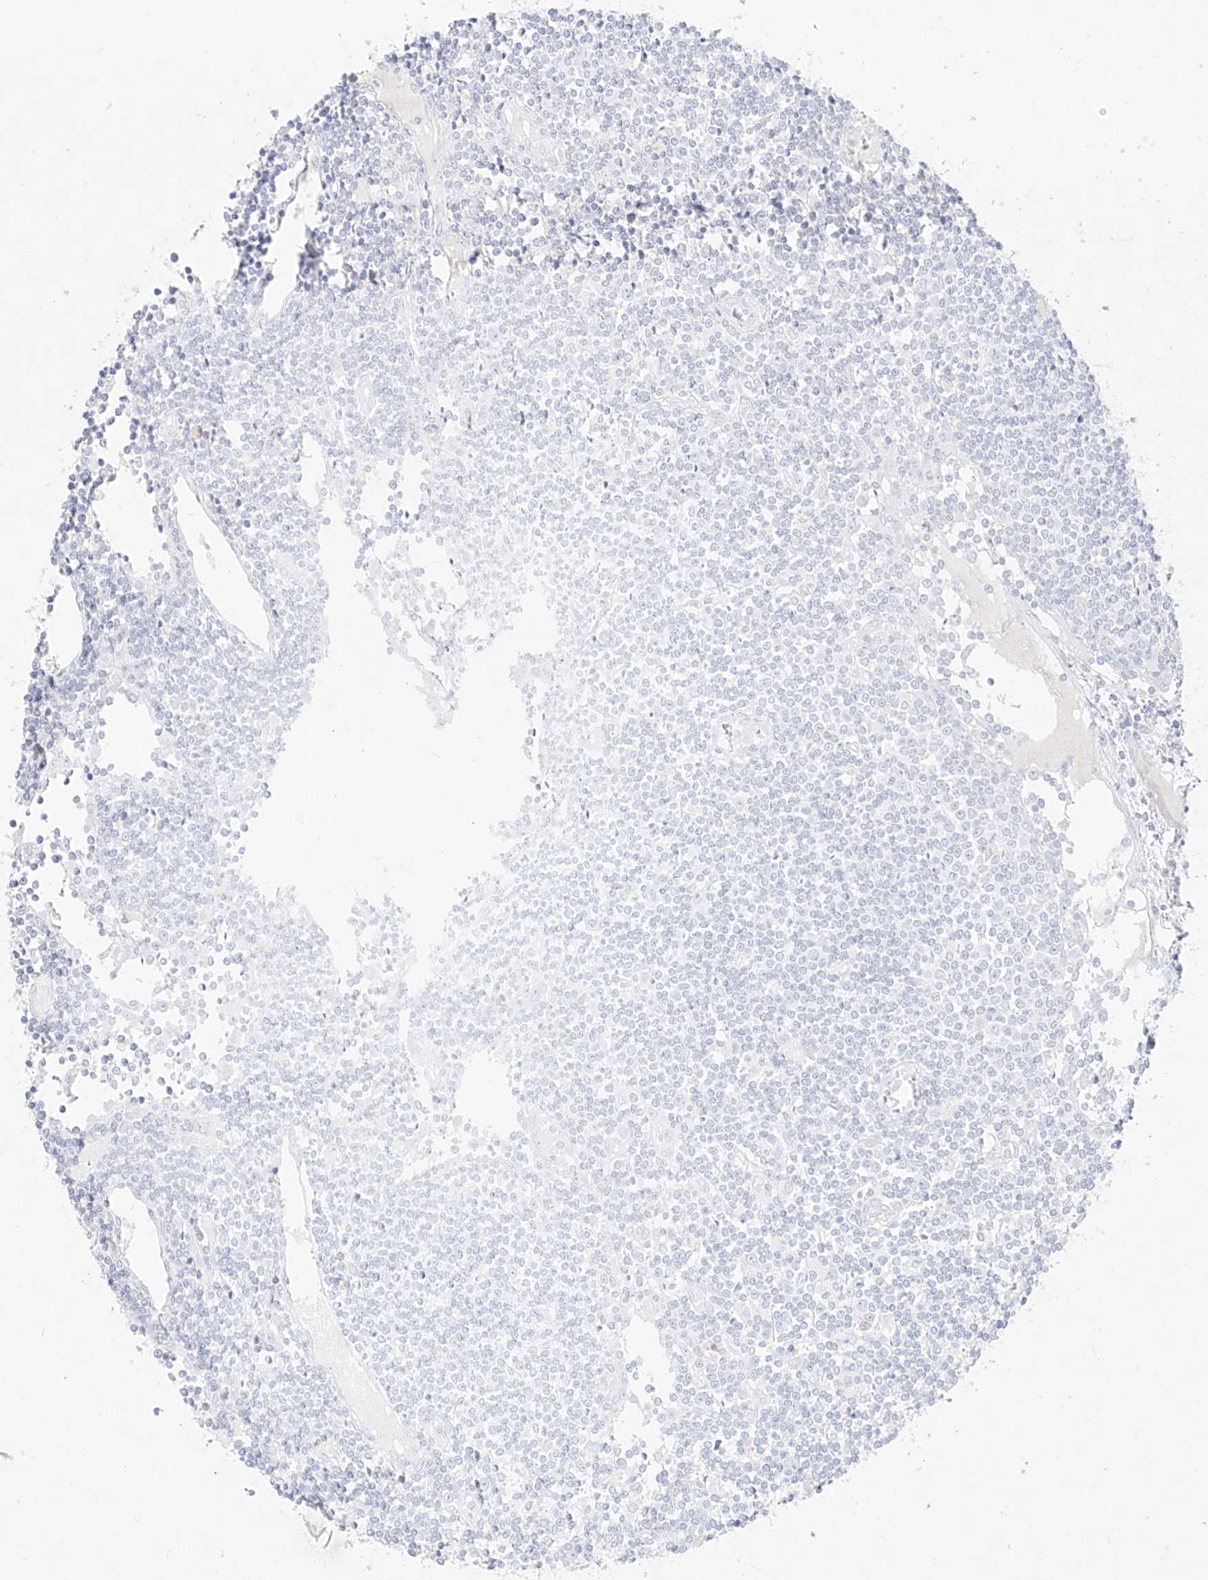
{"staining": {"intensity": "negative", "quantity": "none", "location": "none"}, "tissue": "lymph node", "cell_type": "Germinal center cells", "image_type": "normal", "snomed": [{"axis": "morphology", "description": "Normal tissue, NOS"}, {"axis": "topography", "description": "Lymph node"}], "caption": "Germinal center cells show no significant protein staining in normal lymph node.", "gene": "TGM4", "patient": {"sex": "female", "age": 11}}